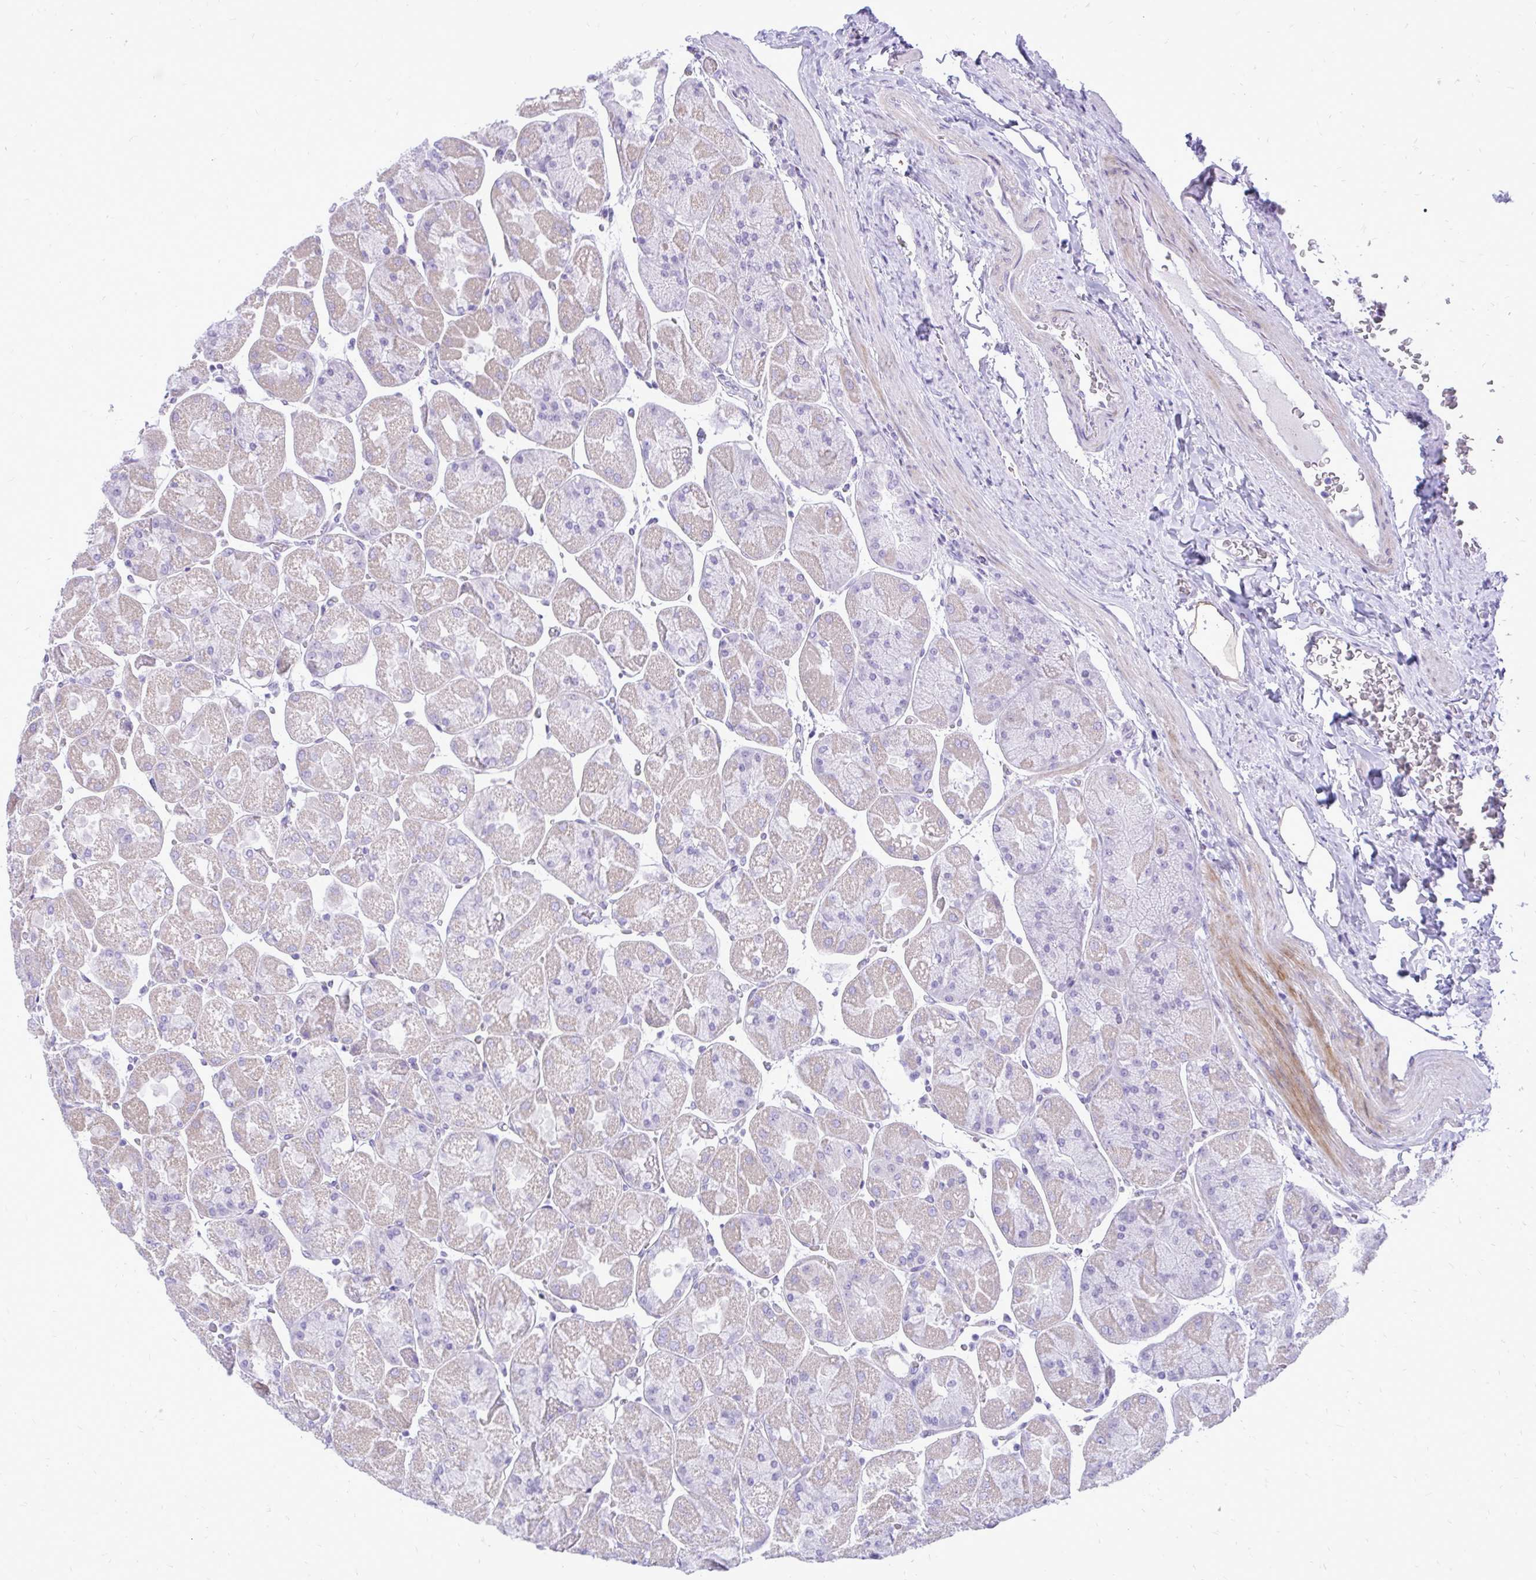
{"staining": {"intensity": "weak", "quantity": "<25%", "location": "cytoplasmic/membranous"}, "tissue": "stomach", "cell_type": "Glandular cells", "image_type": "normal", "snomed": [{"axis": "morphology", "description": "Normal tissue, NOS"}, {"axis": "topography", "description": "Stomach"}], "caption": "Immunohistochemical staining of normal human stomach exhibits no significant positivity in glandular cells. (DAB IHC, high magnification).", "gene": "GABRA1", "patient": {"sex": "female", "age": 61}}